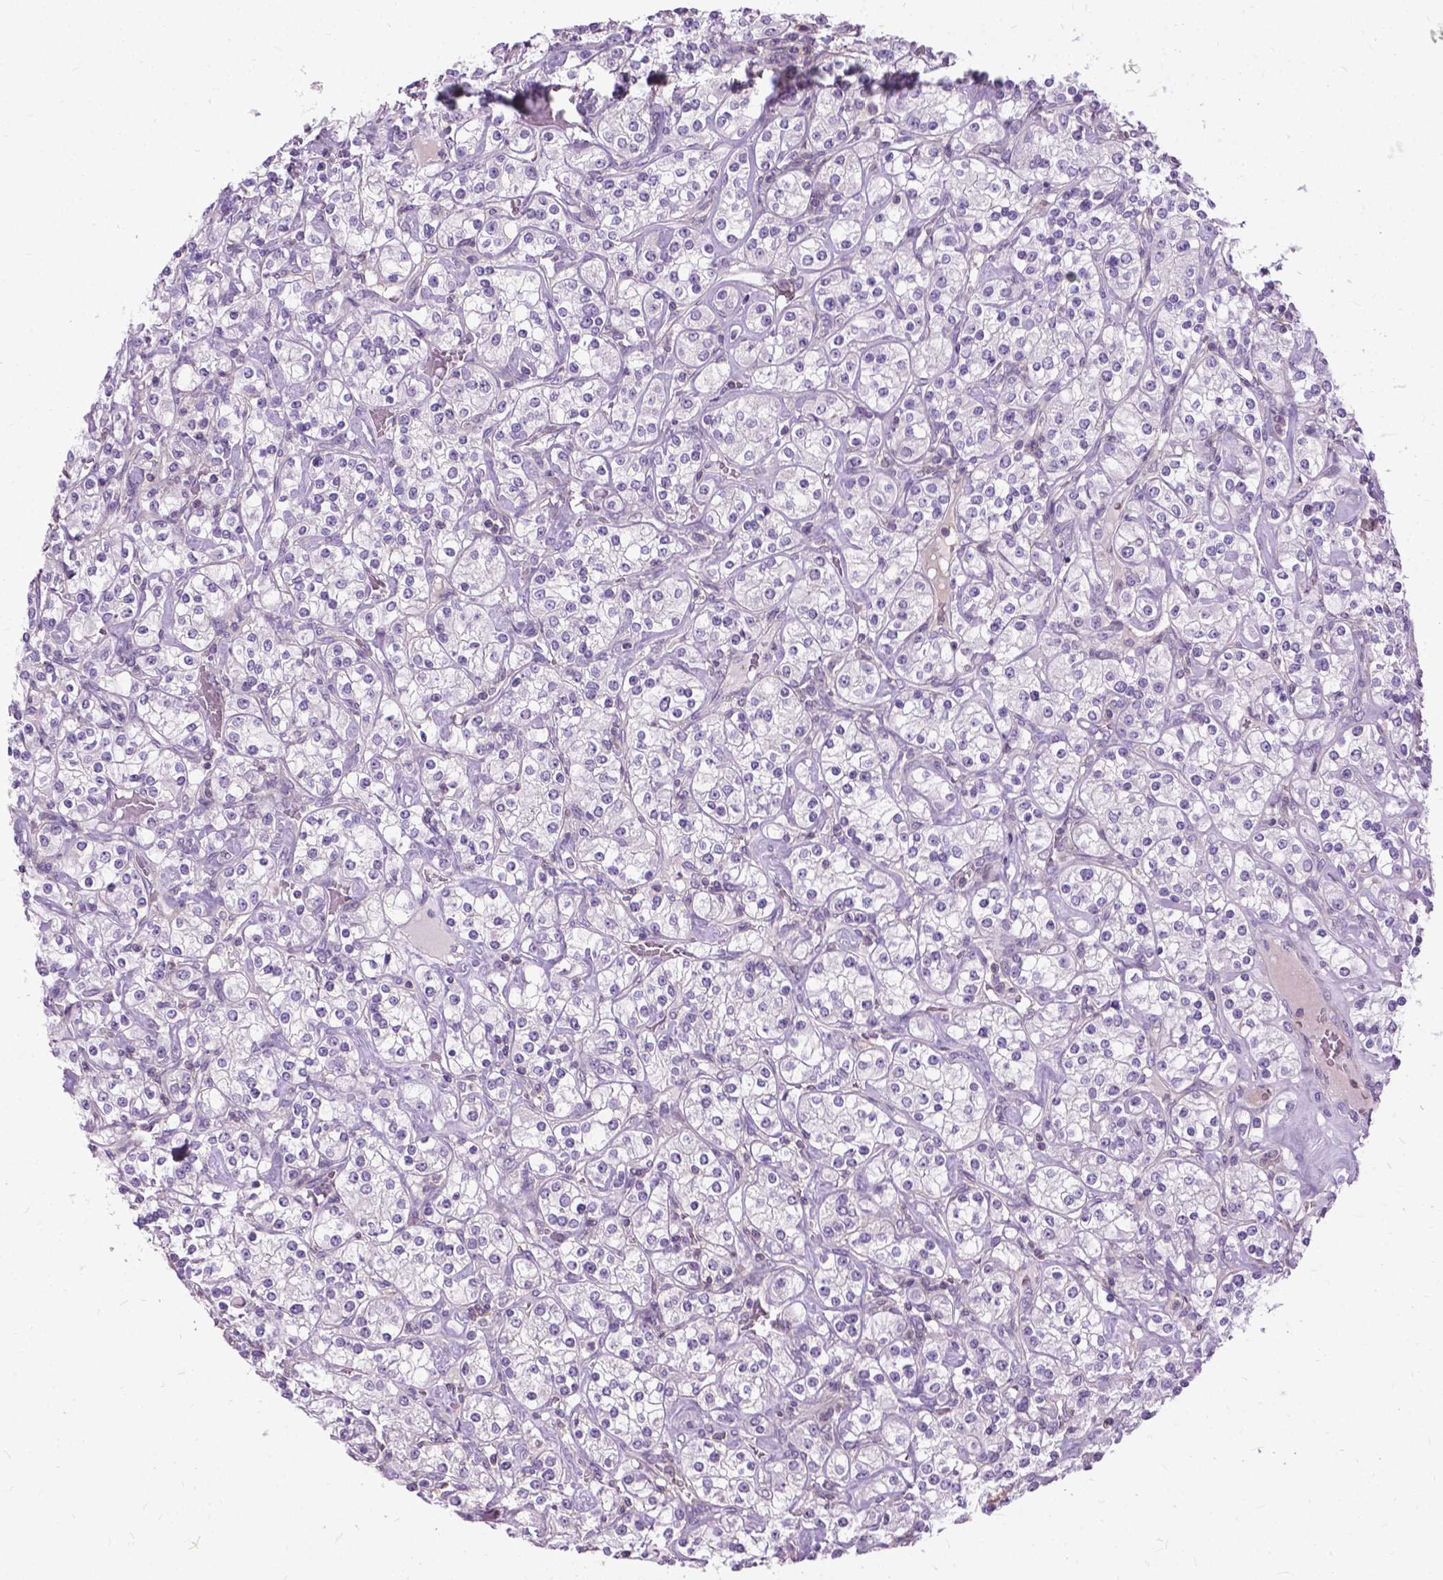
{"staining": {"intensity": "negative", "quantity": "none", "location": "none"}, "tissue": "renal cancer", "cell_type": "Tumor cells", "image_type": "cancer", "snomed": [{"axis": "morphology", "description": "Adenocarcinoma, NOS"}, {"axis": "topography", "description": "Kidney"}], "caption": "A photomicrograph of adenocarcinoma (renal) stained for a protein reveals no brown staining in tumor cells. (Immunohistochemistry (ihc), brightfield microscopy, high magnification).", "gene": "JAK3", "patient": {"sex": "male", "age": 77}}